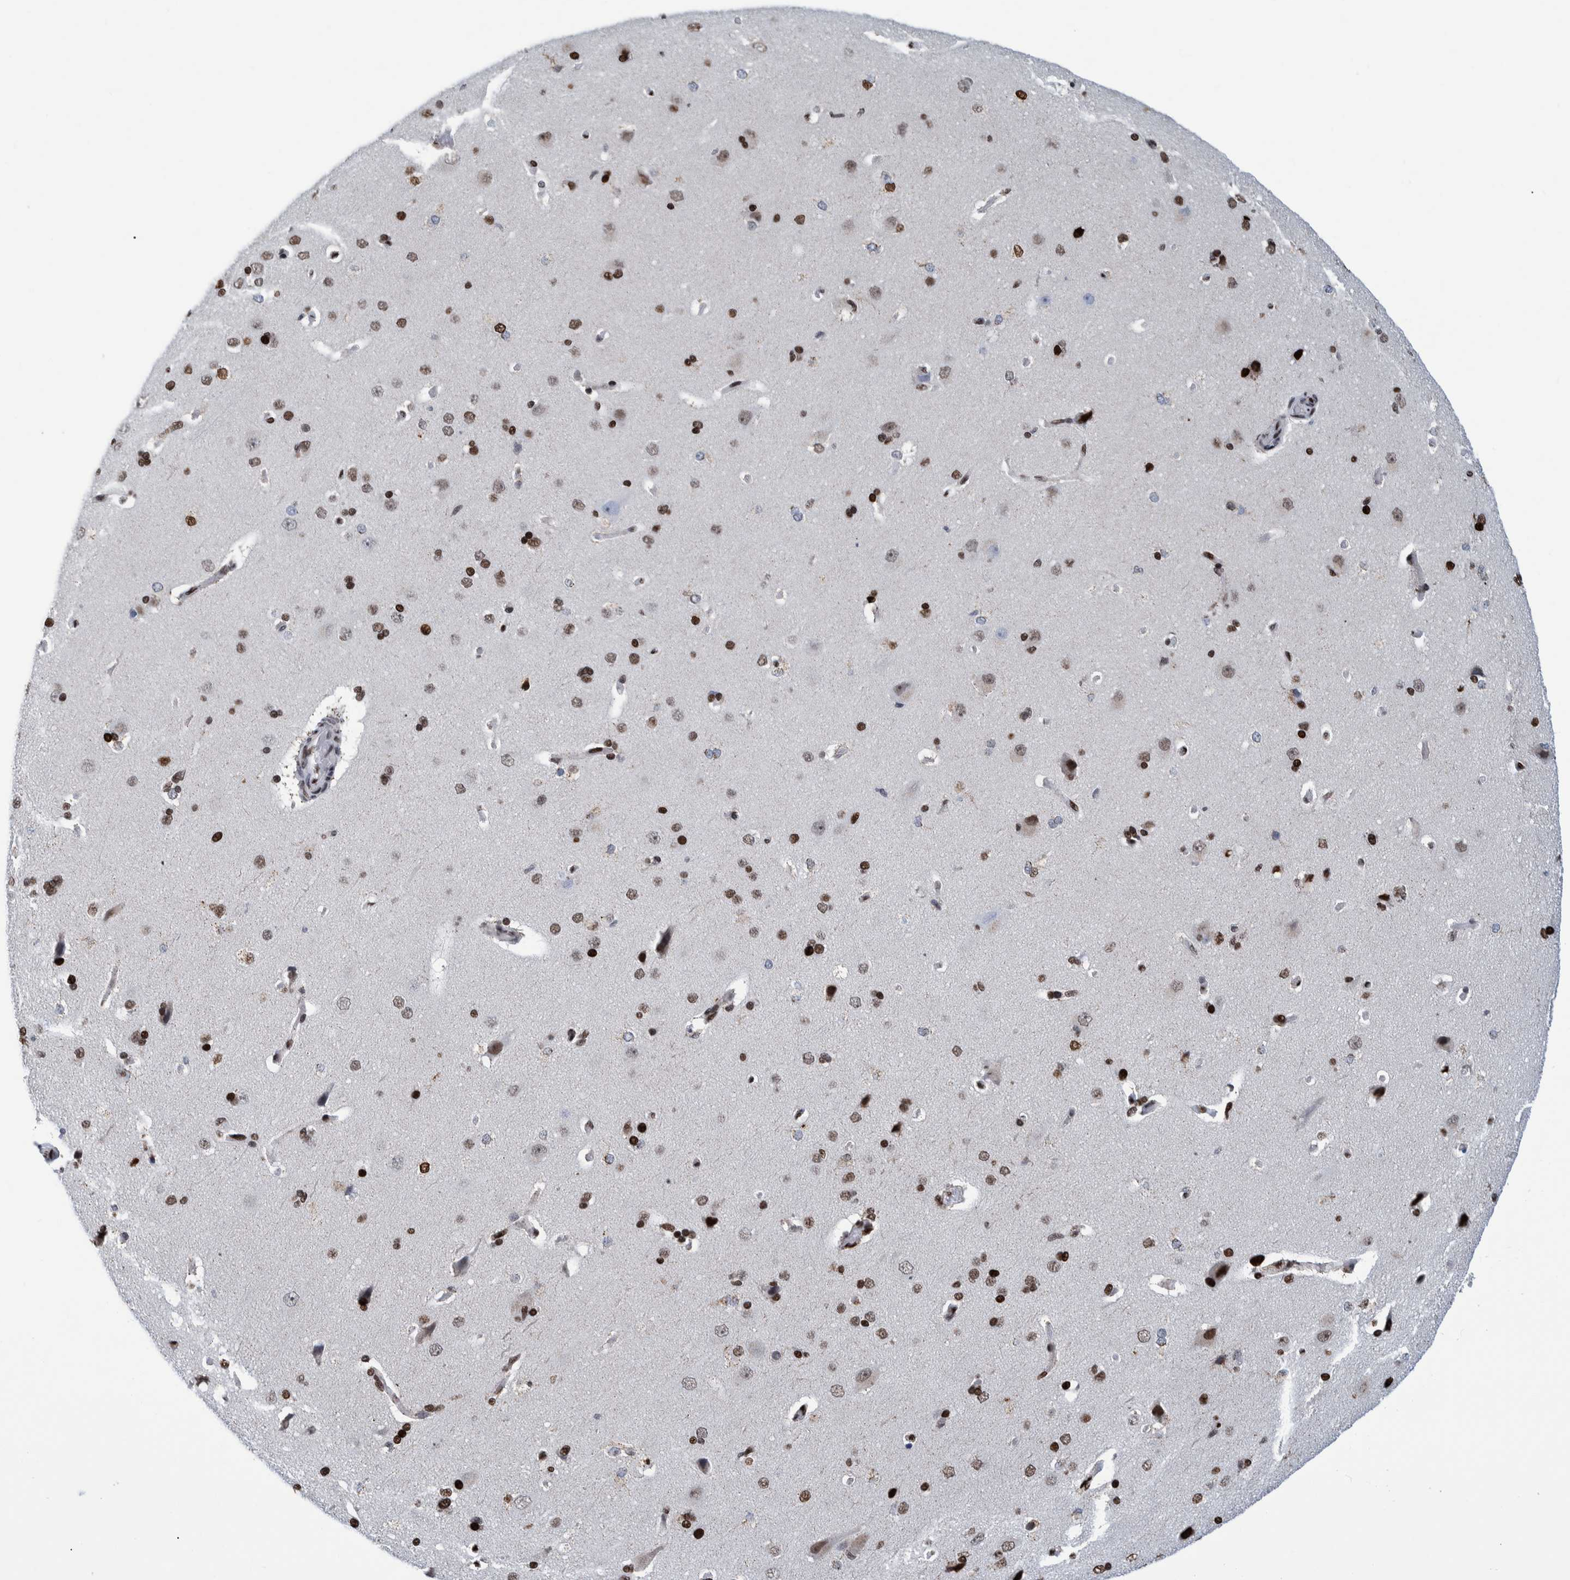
{"staining": {"intensity": "moderate", "quantity": ">75%", "location": "nuclear"}, "tissue": "cerebral cortex", "cell_type": "Endothelial cells", "image_type": "normal", "snomed": [{"axis": "morphology", "description": "Normal tissue, NOS"}, {"axis": "topography", "description": "Cerebral cortex"}], "caption": "Endothelial cells display medium levels of moderate nuclear expression in about >75% of cells in normal human cerebral cortex.", "gene": "HEATR9", "patient": {"sex": "male", "age": 62}}